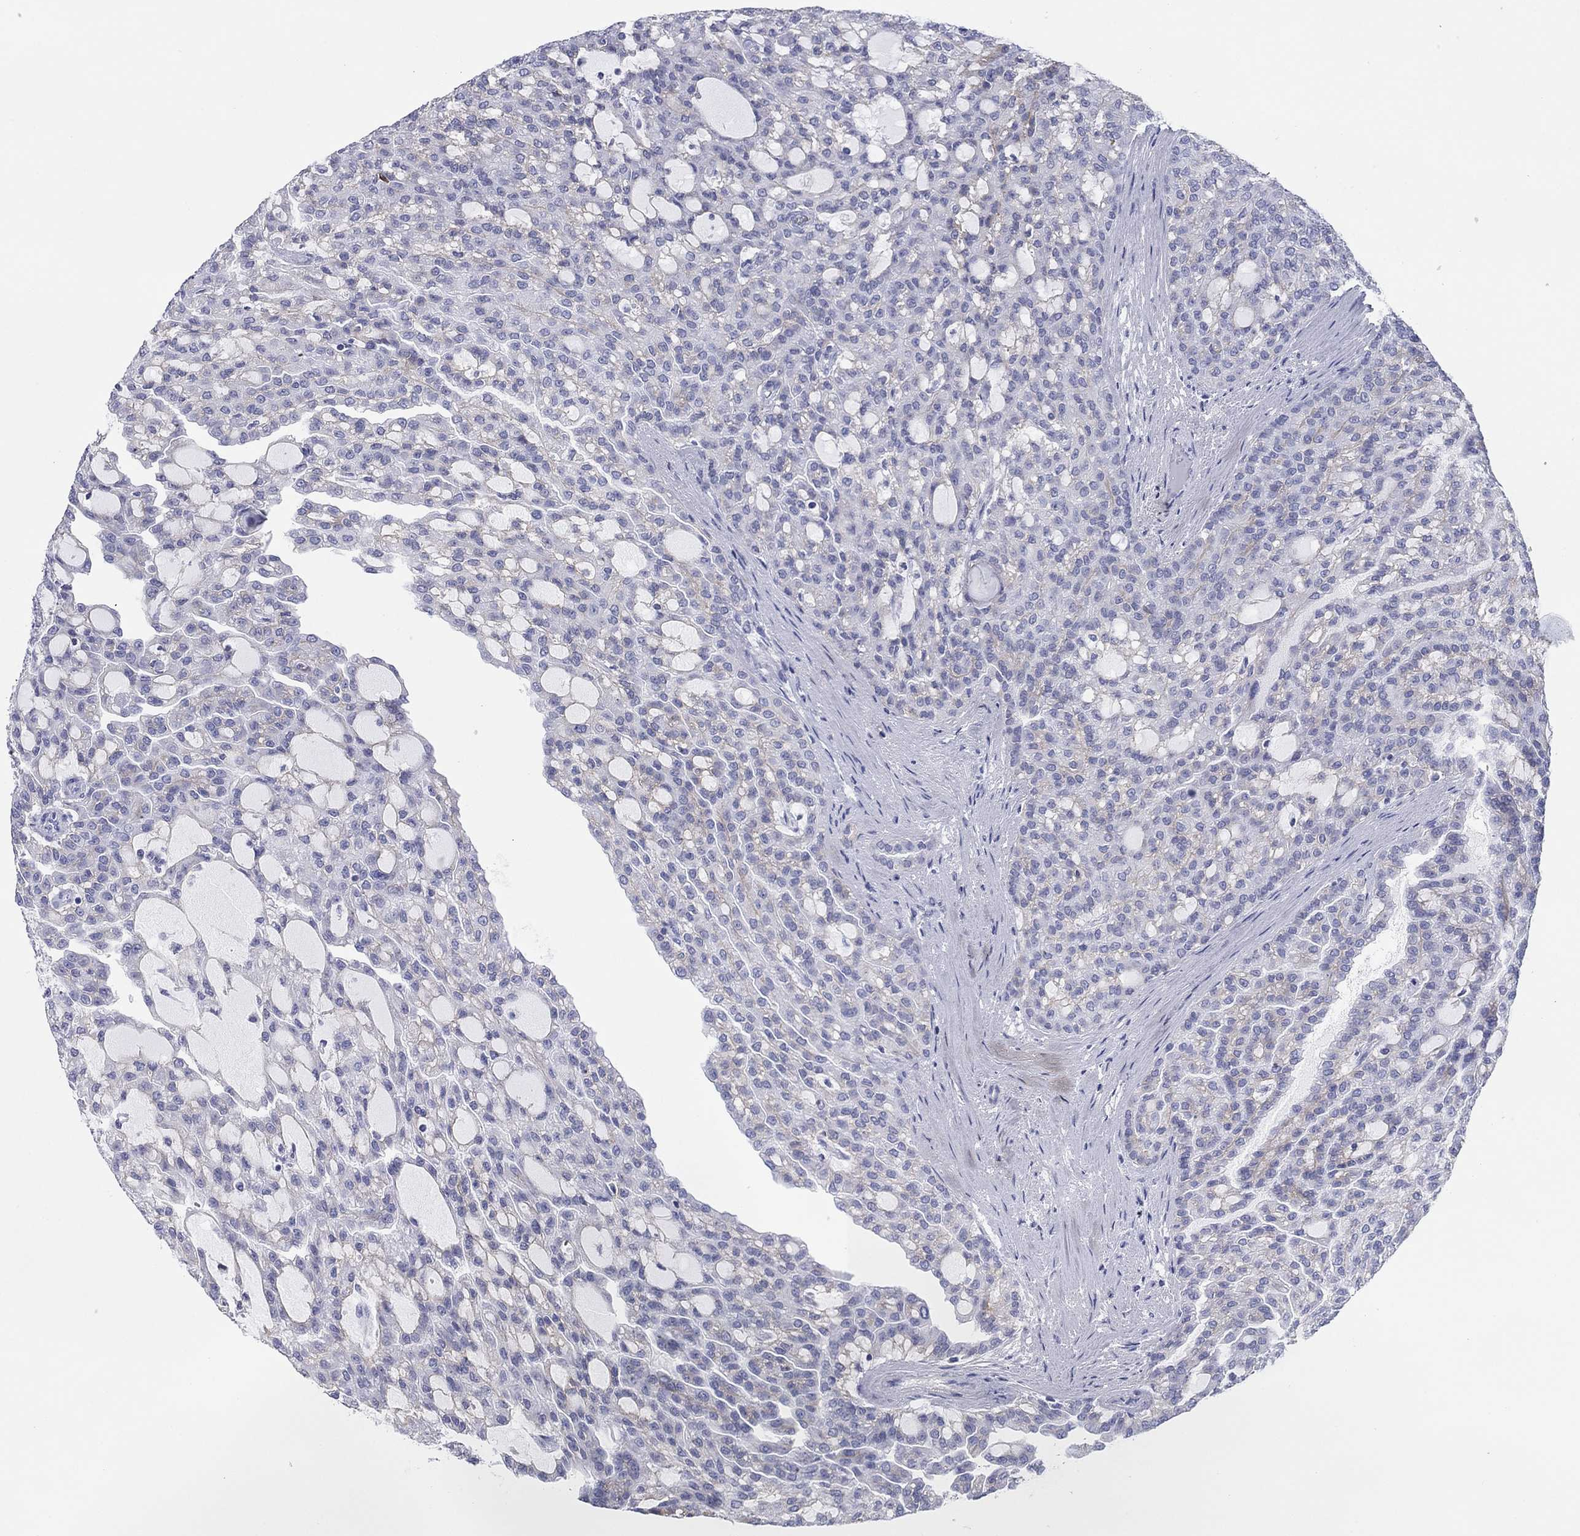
{"staining": {"intensity": "negative", "quantity": "none", "location": "none"}, "tissue": "renal cancer", "cell_type": "Tumor cells", "image_type": "cancer", "snomed": [{"axis": "morphology", "description": "Adenocarcinoma, NOS"}, {"axis": "topography", "description": "Kidney"}], "caption": "Protein analysis of adenocarcinoma (renal) reveals no significant expression in tumor cells.", "gene": "ATP1B1", "patient": {"sex": "male", "age": 63}}